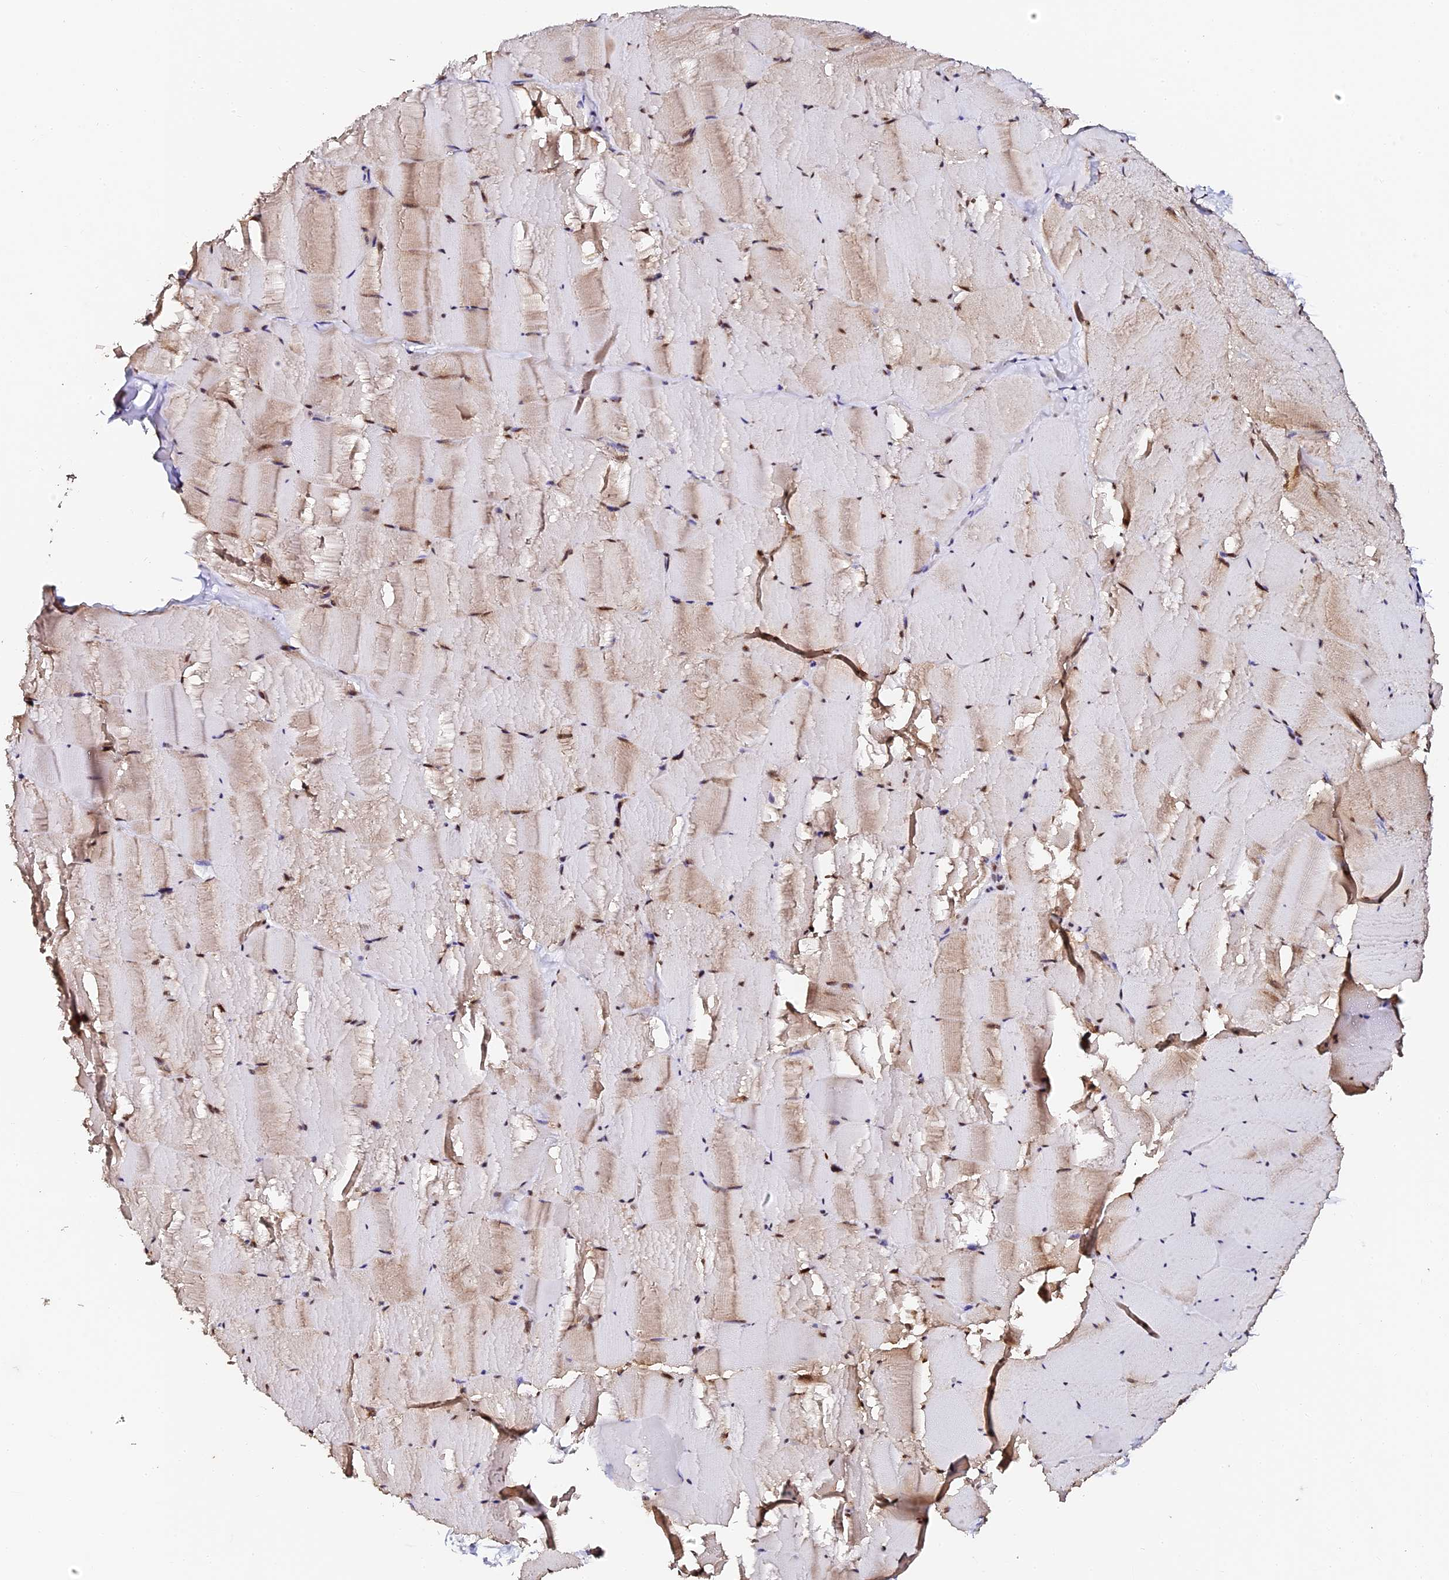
{"staining": {"intensity": "moderate", "quantity": "25%-75%", "location": "cytoplasmic/membranous,nuclear"}, "tissue": "skeletal muscle", "cell_type": "Myocytes", "image_type": "normal", "snomed": [{"axis": "morphology", "description": "Normal tissue, NOS"}, {"axis": "topography", "description": "Skeletal muscle"}], "caption": "Immunohistochemistry of normal skeletal muscle displays medium levels of moderate cytoplasmic/membranous,nuclear expression in approximately 25%-75% of myocytes. (Brightfield microscopy of DAB IHC at high magnification).", "gene": "MCRS1", "patient": {"sex": "male", "age": 62}}